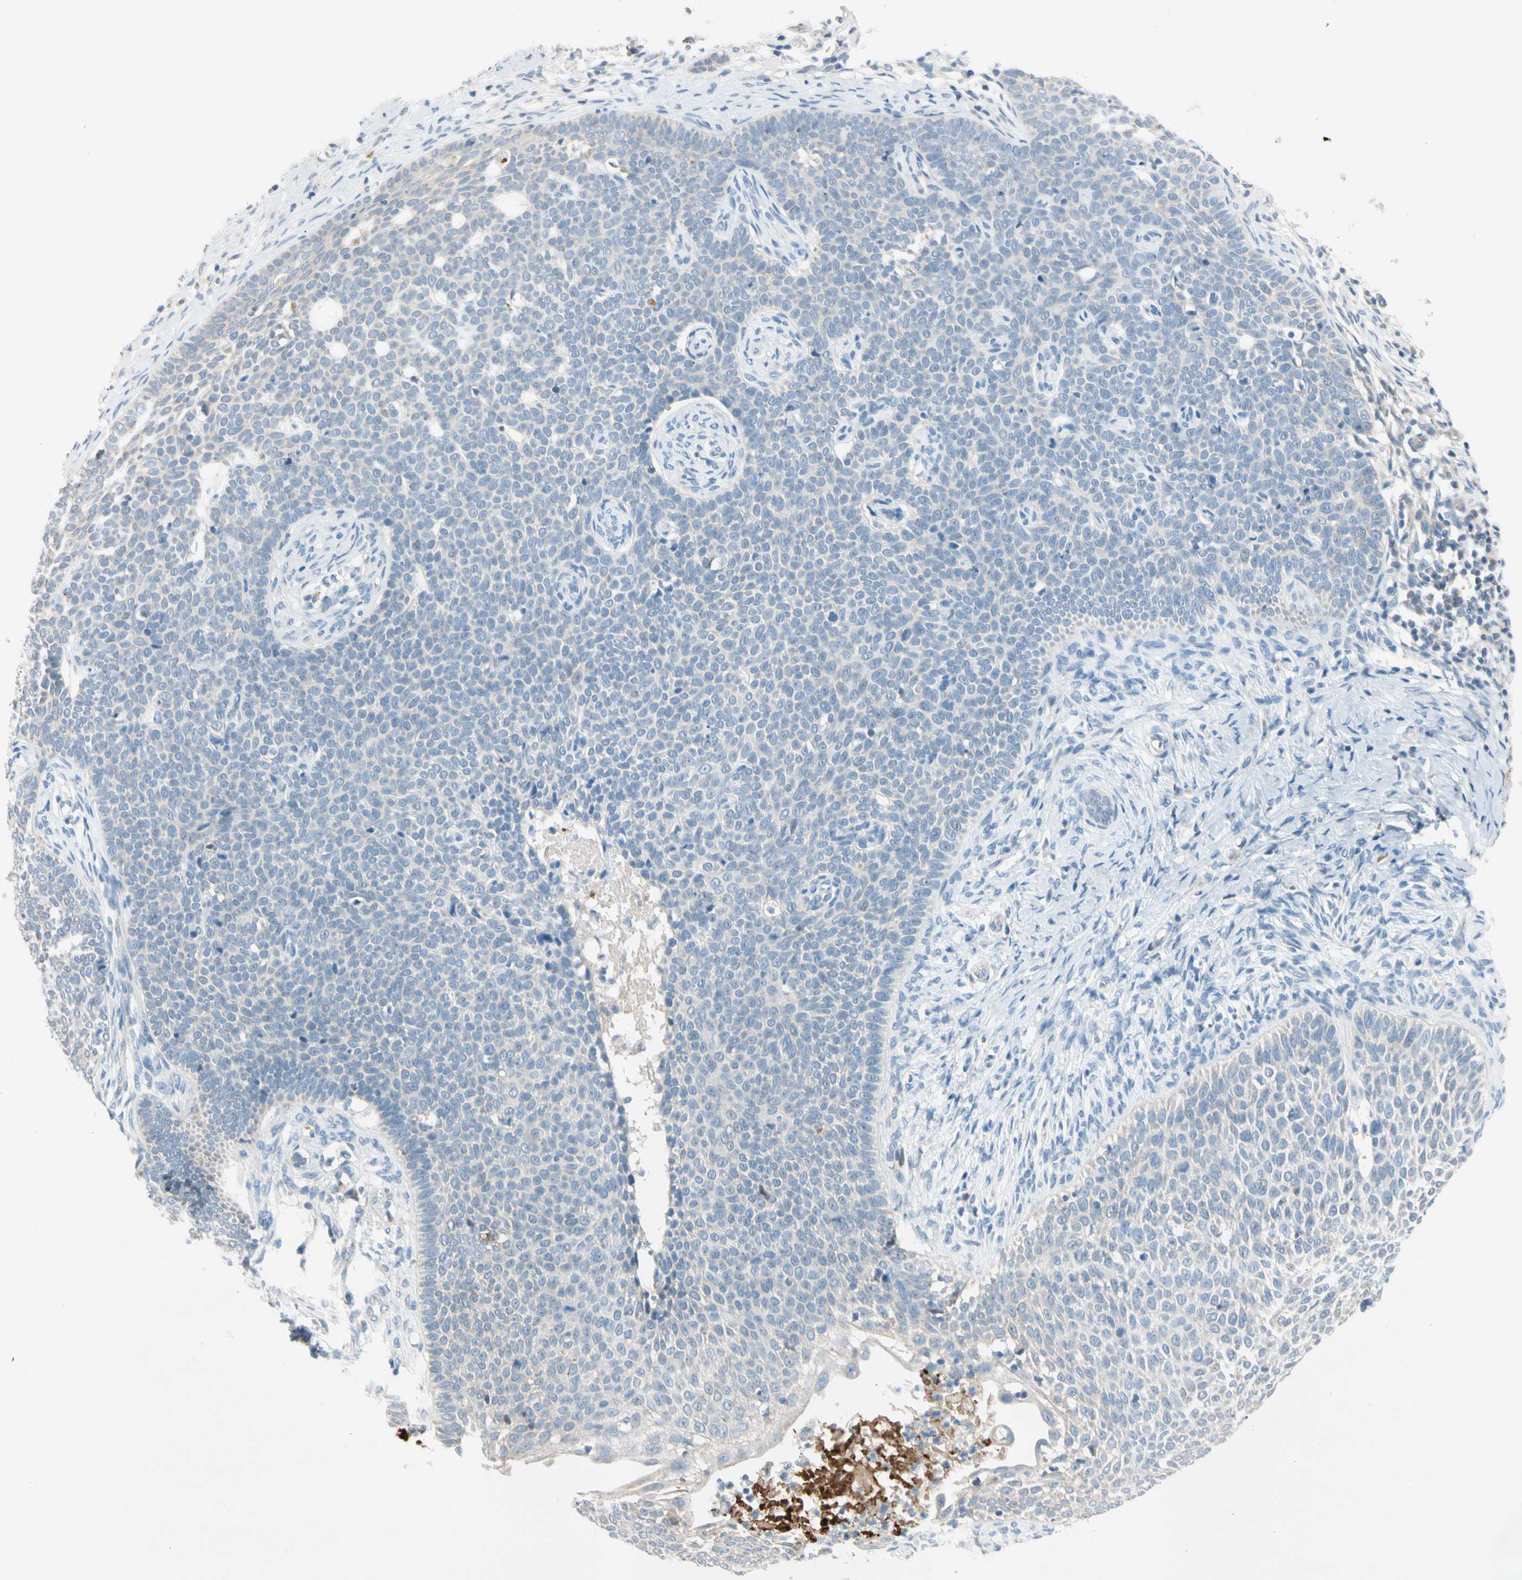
{"staining": {"intensity": "negative", "quantity": "none", "location": "none"}, "tissue": "skin cancer", "cell_type": "Tumor cells", "image_type": "cancer", "snomed": [{"axis": "morphology", "description": "Normal tissue, NOS"}, {"axis": "morphology", "description": "Basal cell carcinoma"}, {"axis": "topography", "description": "Skin"}], "caption": "Immunohistochemical staining of basal cell carcinoma (skin) shows no significant expression in tumor cells.", "gene": "SERPIND1", "patient": {"sex": "male", "age": 87}}